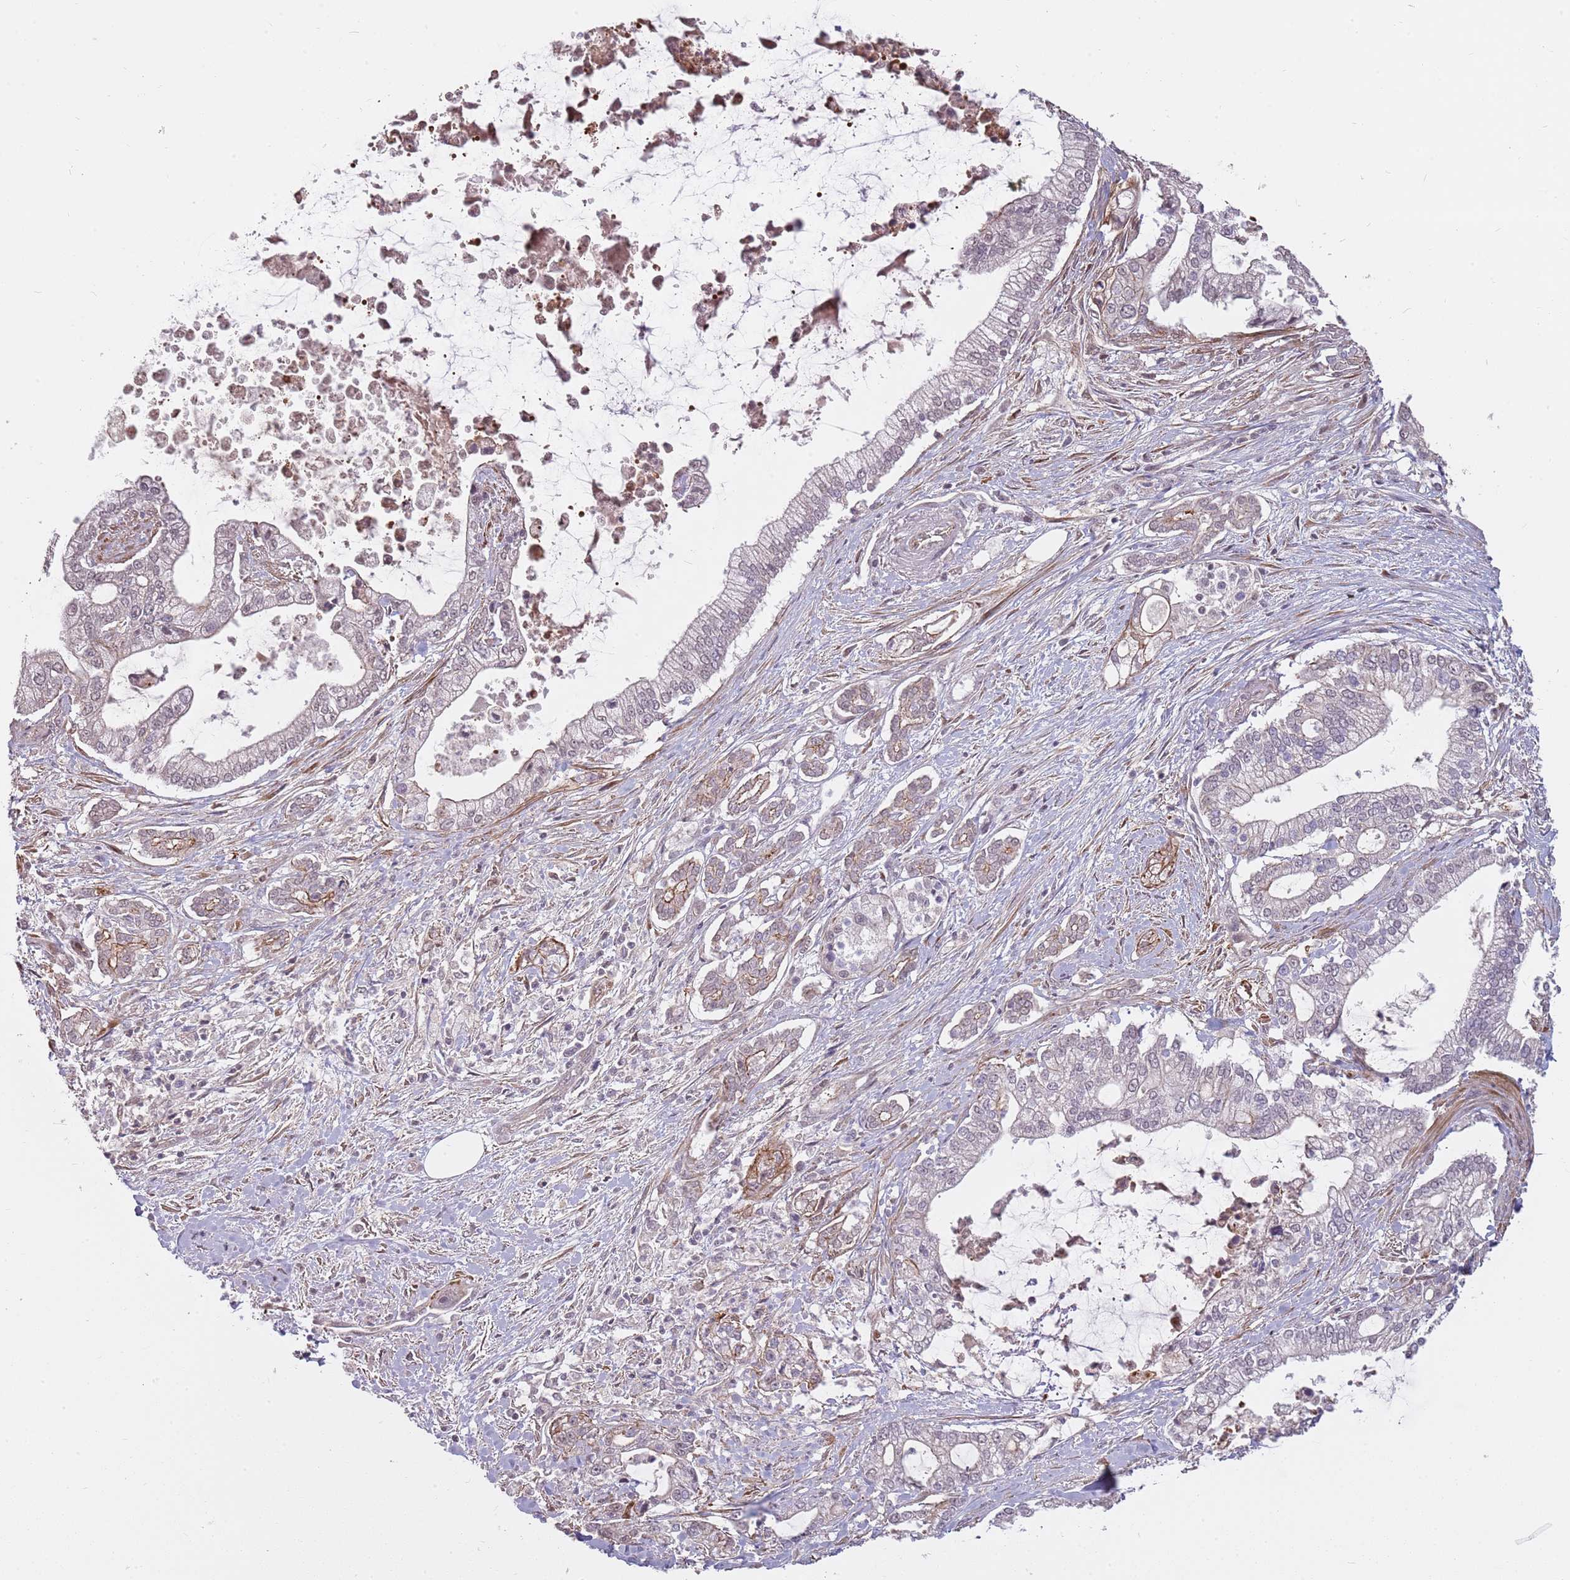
{"staining": {"intensity": "weak", "quantity": "<25%", "location": "cytoplasmic/membranous"}, "tissue": "pancreatic cancer", "cell_type": "Tumor cells", "image_type": "cancer", "snomed": [{"axis": "morphology", "description": "Adenocarcinoma, NOS"}, {"axis": "topography", "description": "Pancreas"}], "caption": "IHC image of neoplastic tissue: human pancreatic adenocarcinoma stained with DAB demonstrates no significant protein positivity in tumor cells.", "gene": "PPP1R14C", "patient": {"sex": "male", "age": 69}}